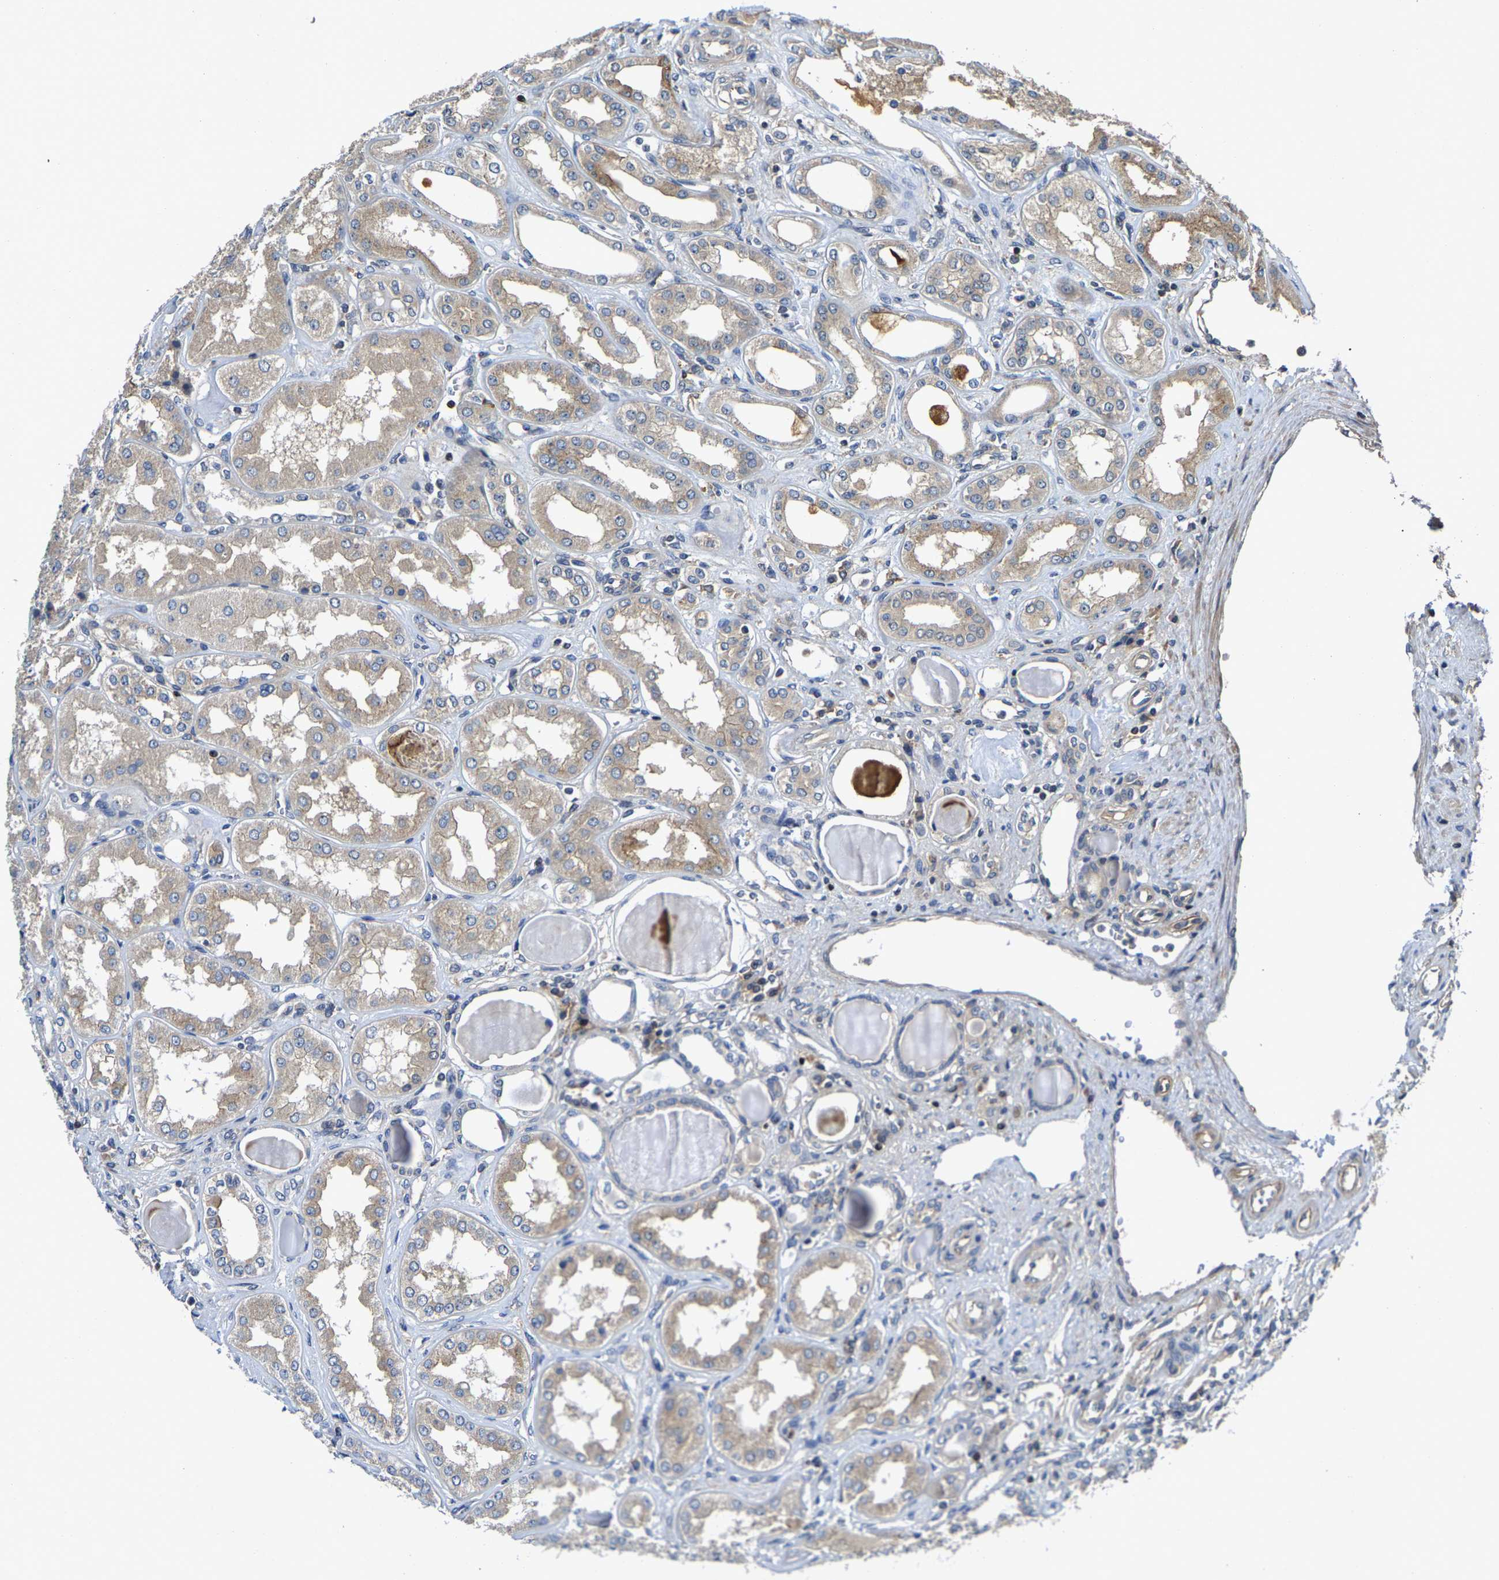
{"staining": {"intensity": "weak", "quantity": "25%-75%", "location": "cytoplasmic/membranous"}, "tissue": "kidney", "cell_type": "Cells in glomeruli", "image_type": "normal", "snomed": [{"axis": "morphology", "description": "Normal tissue, NOS"}, {"axis": "topography", "description": "Kidney"}], "caption": "IHC micrograph of normal kidney: human kidney stained using IHC exhibits low levels of weak protein expression localized specifically in the cytoplasmic/membranous of cells in glomeruli, appearing as a cytoplasmic/membranous brown color.", "gene": "AGBL3", "patient": {"sex": "female", "age": 56}}